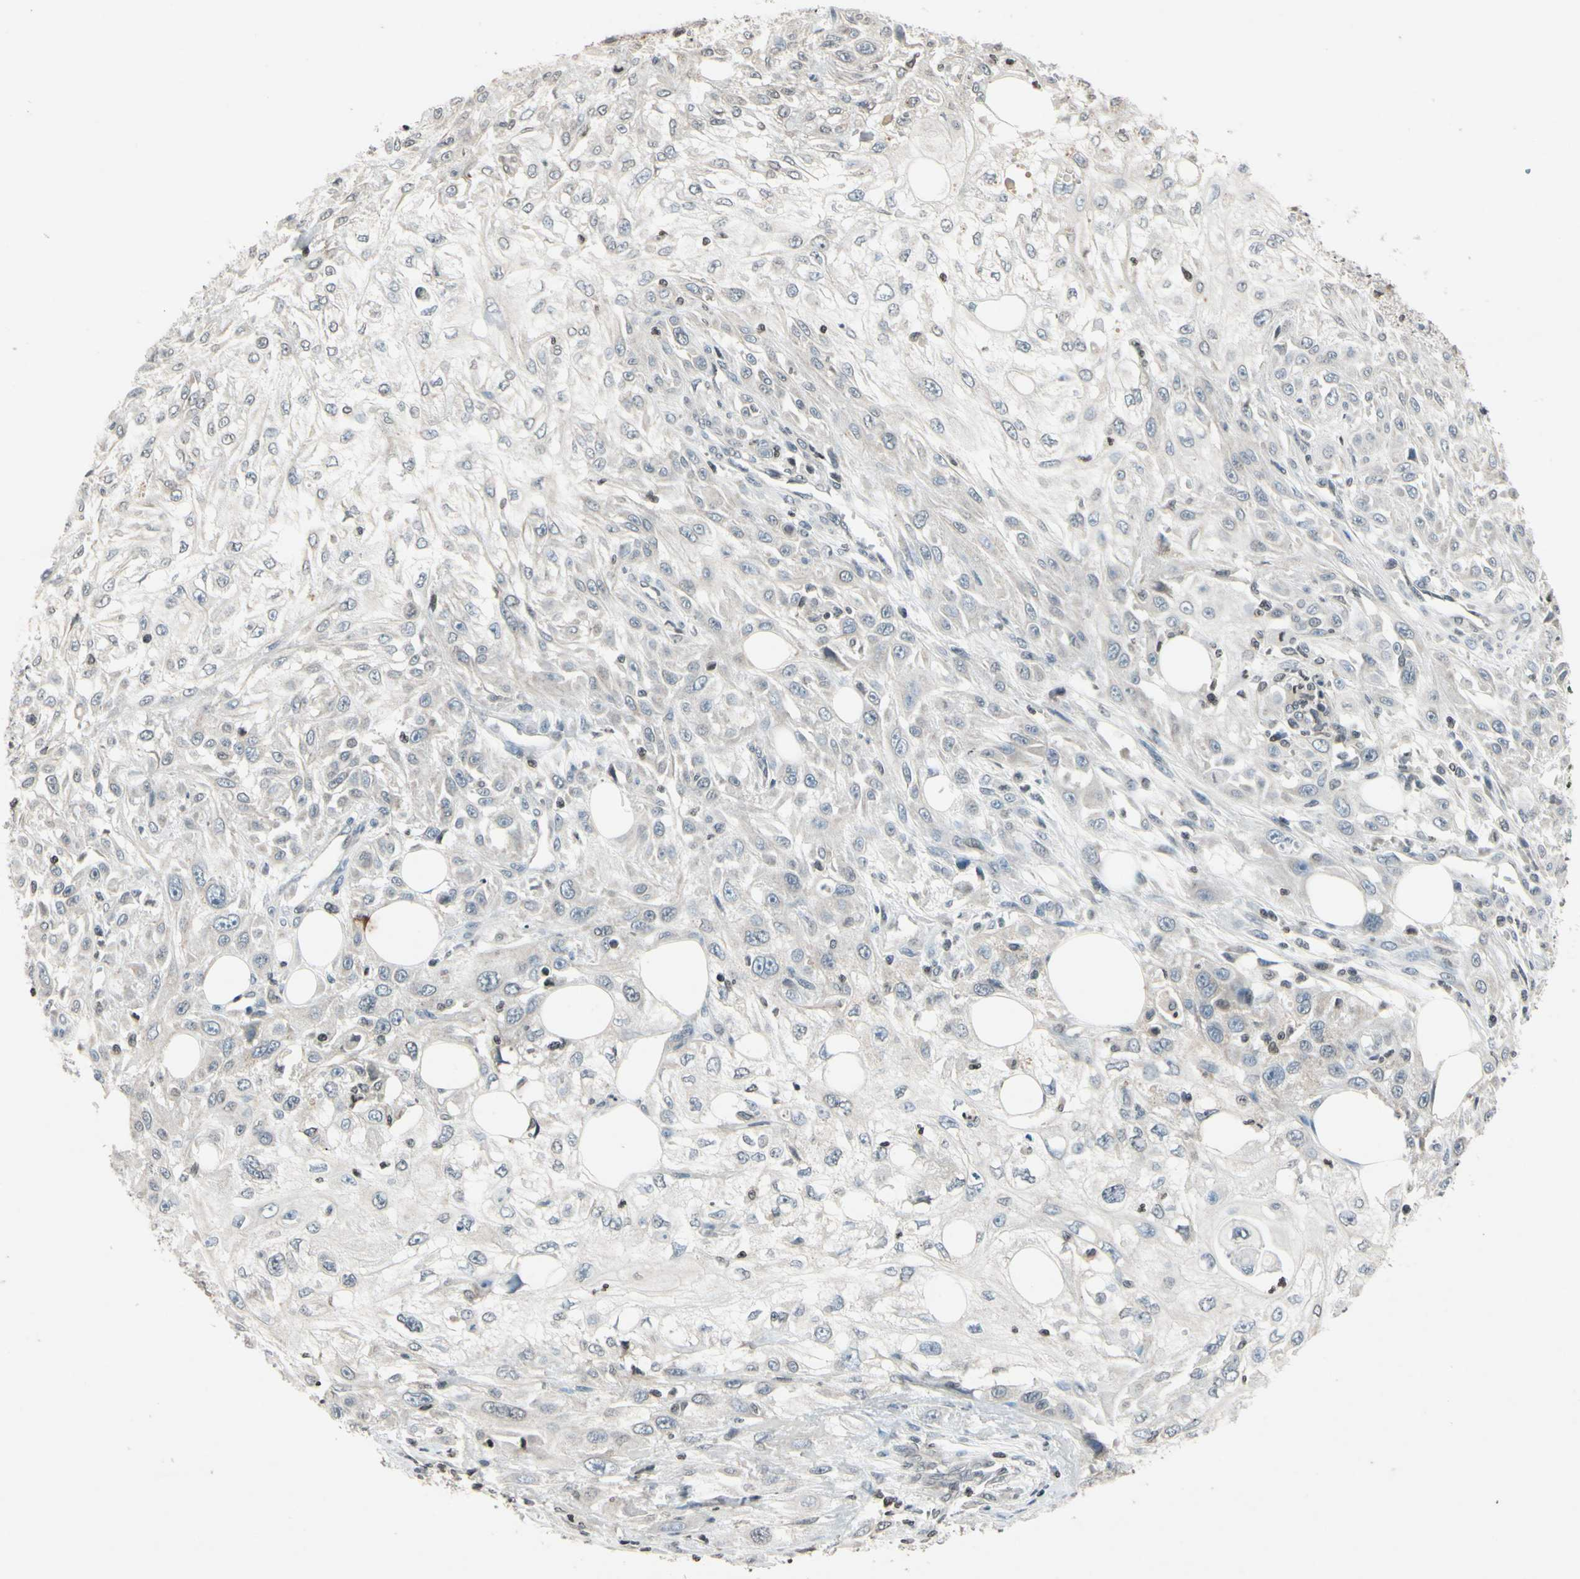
{"staining": {"intensity": "weak", "quantity": "<25%", "location": "cytoplasmic/membranous"}, "tissue": "skin cancer", "cell_type": "Tumor cells", "image_type": "cancer", "snomed": [{"axis": "morphology", "description": "Squamous cell carcinoma, NOS"}, {"axis": "topography", "description": "Skin"}], "caption": "The micrograph exhibits no staining of tumor cells in skin cancer (squamous cell carcinoma).", "gene": "CLDN11", "patient": {"sex": "male", "age": 75}}